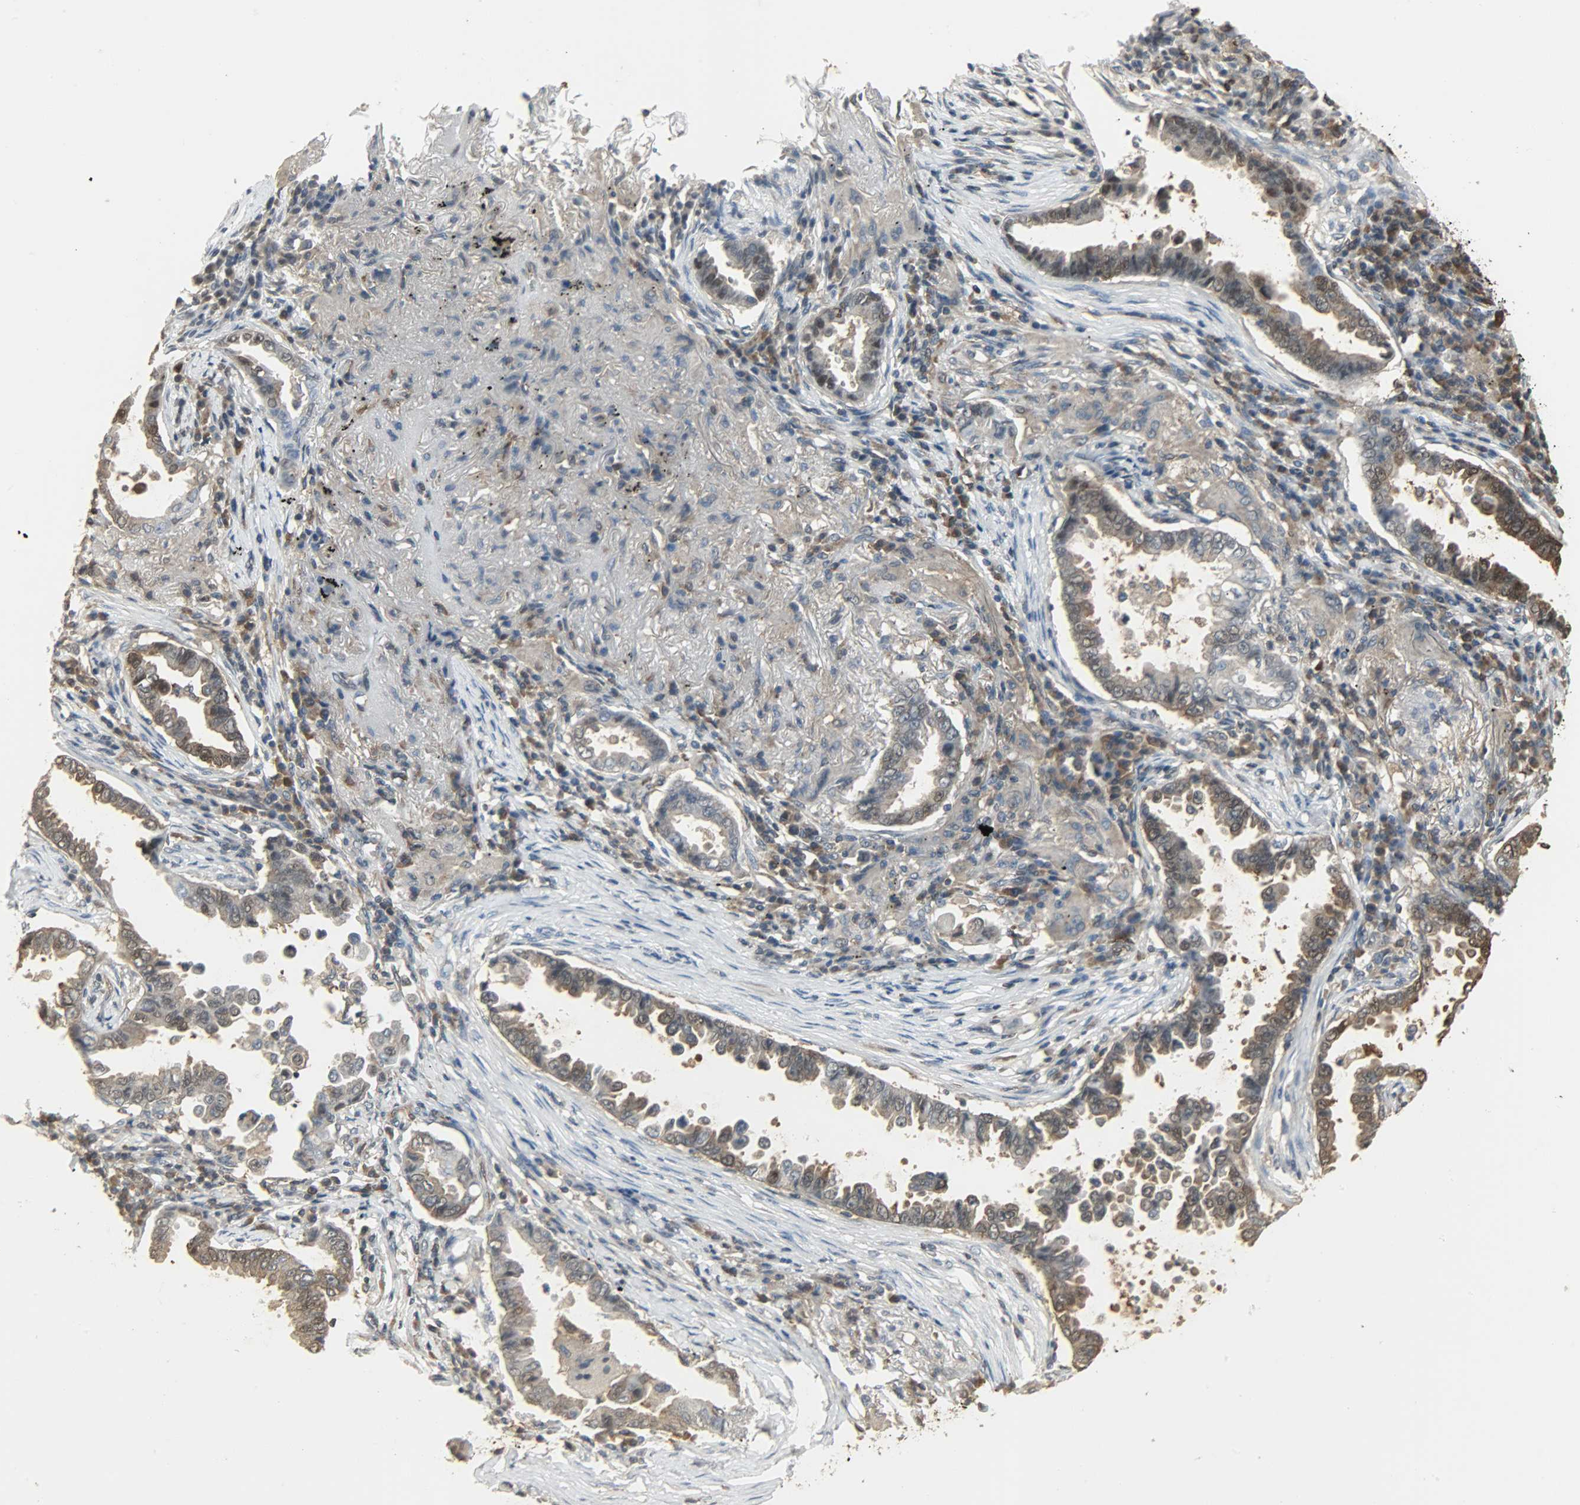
{"staining": {"intensity": "weak", "quantity": ">75%", "location": "cytoplasmic/membranous,nuclear"}, "tissue": "lung cancer", "cell_type": "Tumor cells", "image_type": "cancer", "snomed": [{"axis": "morphology", "description": "Normal tissue, NOS"}, {"axis": "morphology", "description": "Inflammation, NOS"}, {"axis": "morphology", "description": "Adenocarcinoma, NOS"}, {"axis": "topography", "description": "Lung"}], "caption": "Immunohistochemical staining of lung cancer (adenocarcinoma) shows low levels of weak cytoplasmic/membranous and nuclear protein positivity in about >75% of tumor cells.", "gene": "LDHB", "patient": {"sex": "female", "age": 64}}